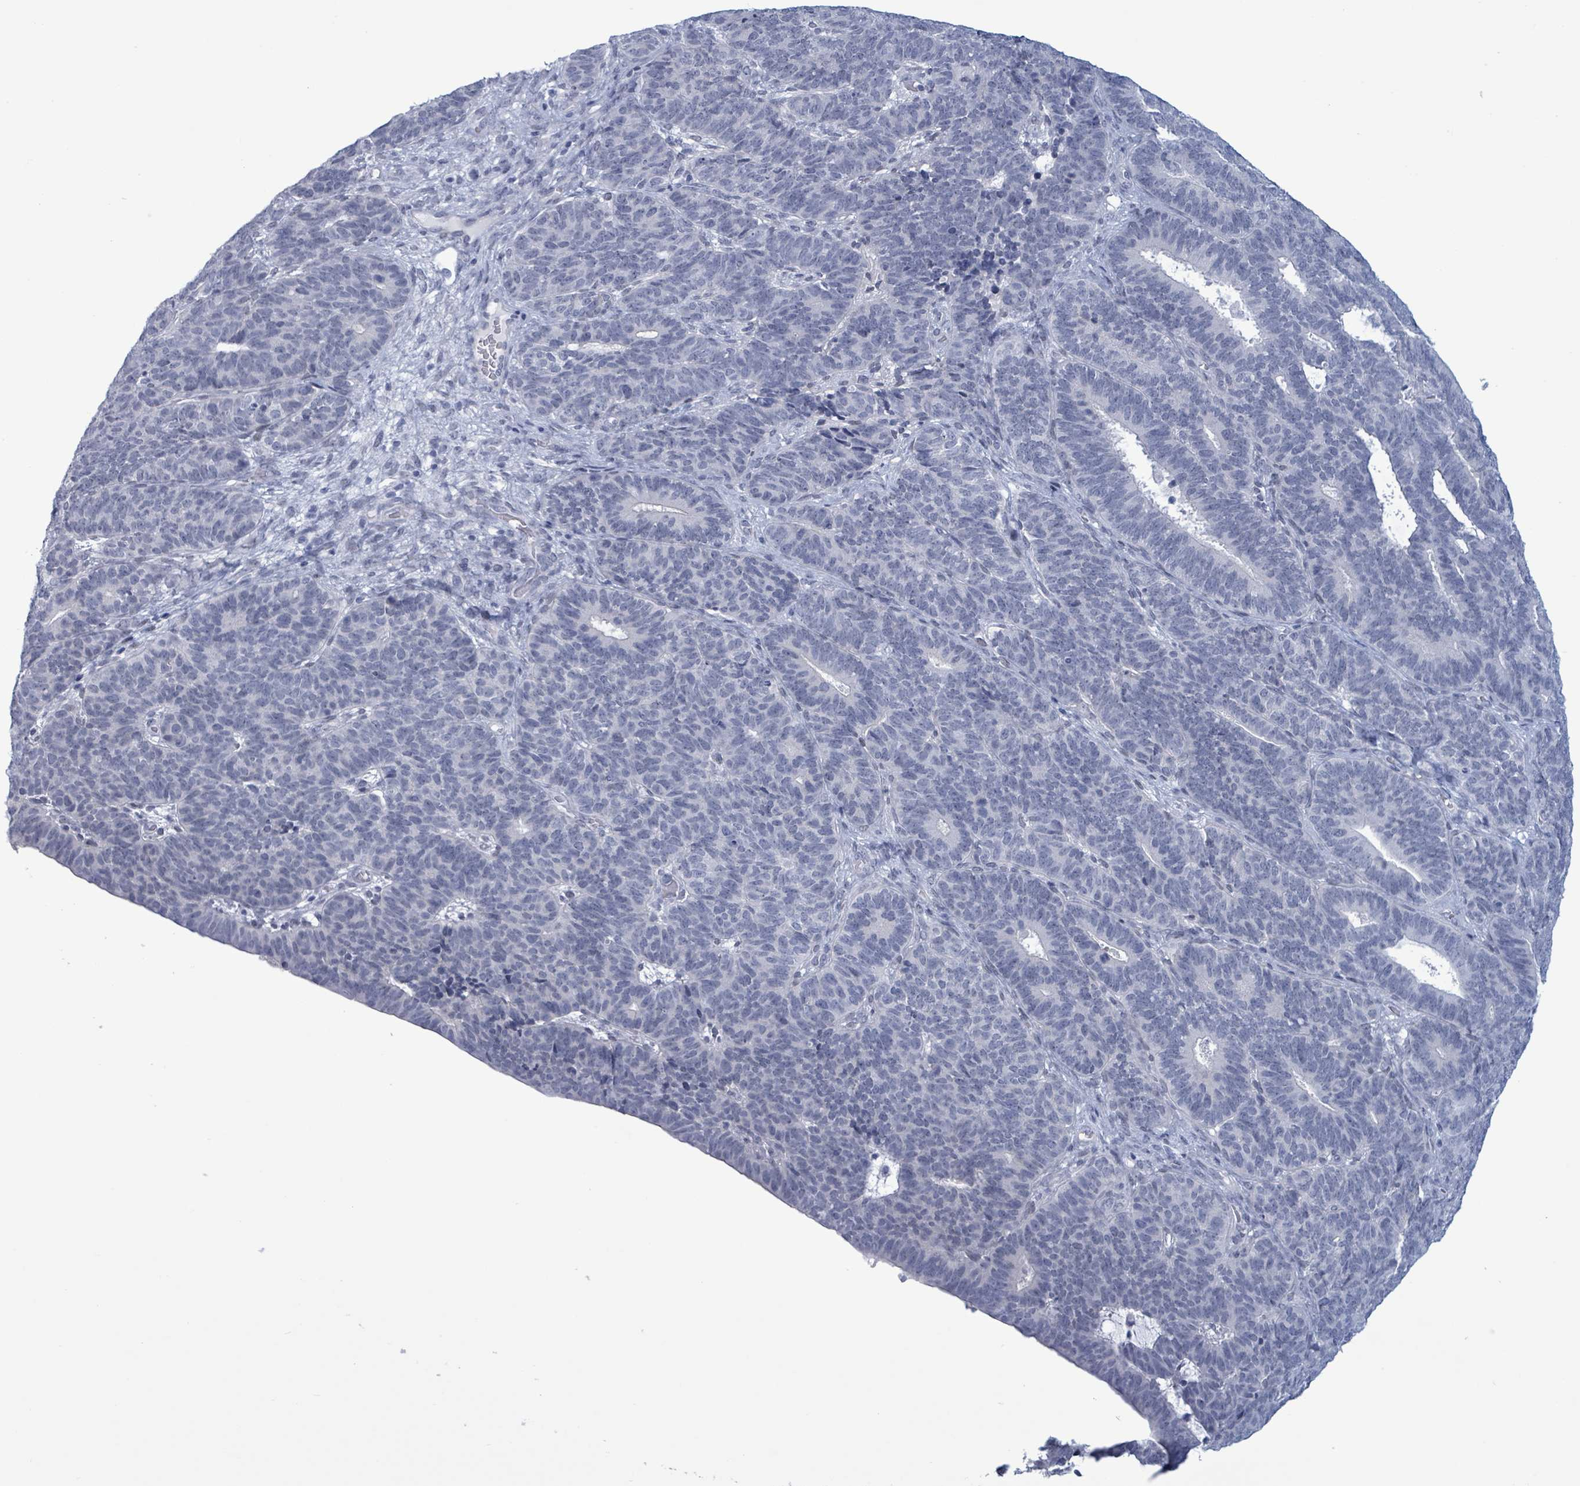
{"staining": {"intensity": "negative", "quantity": "none", "location": "none"}, "tissue": "endometrial cancer", "cell_type": "Tumor cells", "image_type": "cancer", "snomed": [{"axis": "morphology", "description": "Adenocarcinoma, NOS"}, {"axis": "topography", "description": "Endometrium"}], "caption": "Immunohistochemistry micrograph of neoplastic tissue: human adenocarcinoma (endometrial) stained with DAB demonstrates no significant protein positivity in tumor cells.", "gene": "ZNF771", "patient": {"sex": "female", "age": 70}}